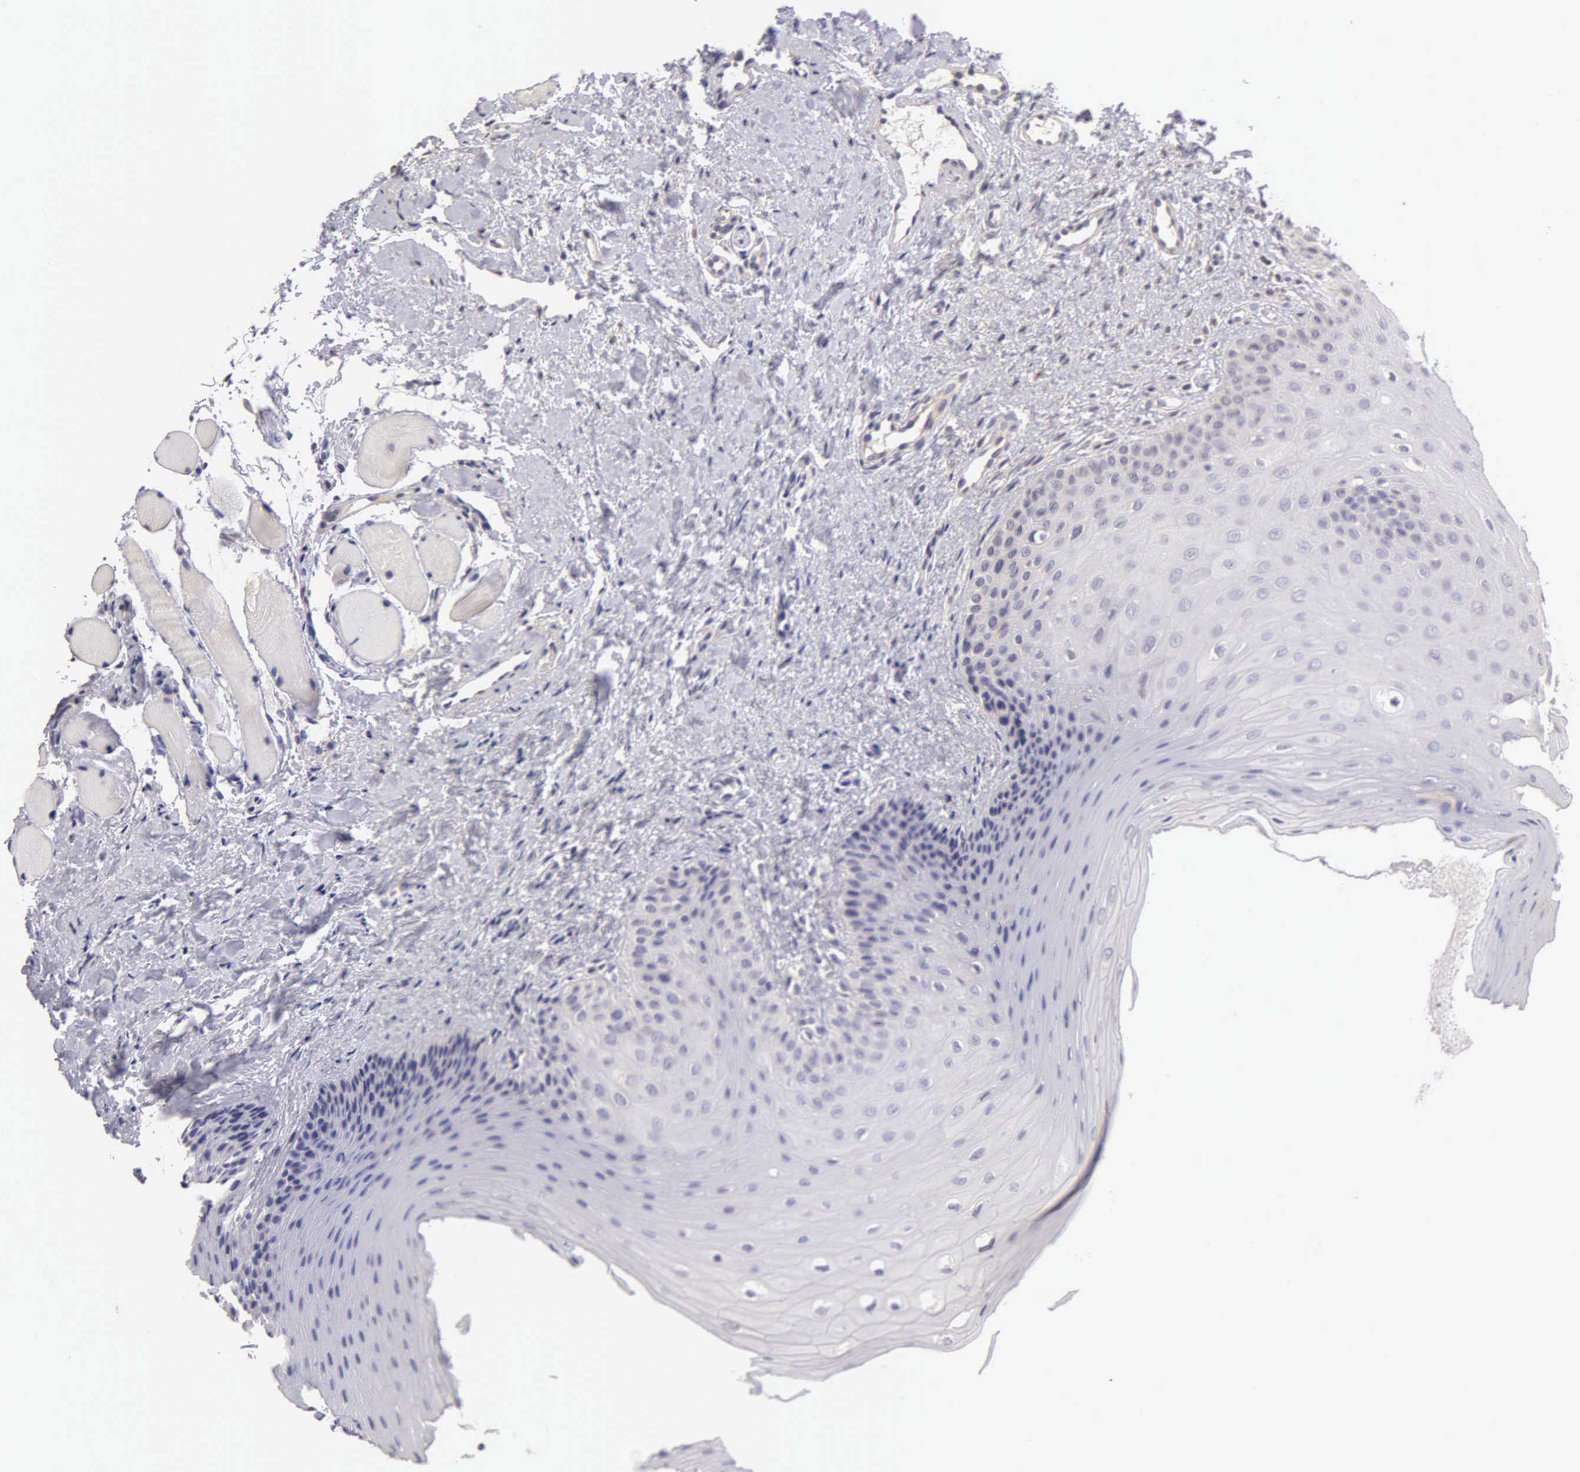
{"staining": {"intensity": "negative", "quantity": "none", "location": "none"}, "tissue": "oral mucosa", "cell_type": "Squamous epithelial cells", "image_type": "normal", "snomed": [{"axis": "morphology", "description": "Normal tissue, NOS"}, {"axis": "topography", "description": "Oral tissue"}], "caption": "This is an immunohistochemistry (IHC) photomicrograph of benign human oral mucosa. There is no staining in squamous epithelial cells.", "gene": "ESR1", "patient": {"sex": "female", "age": 23}}